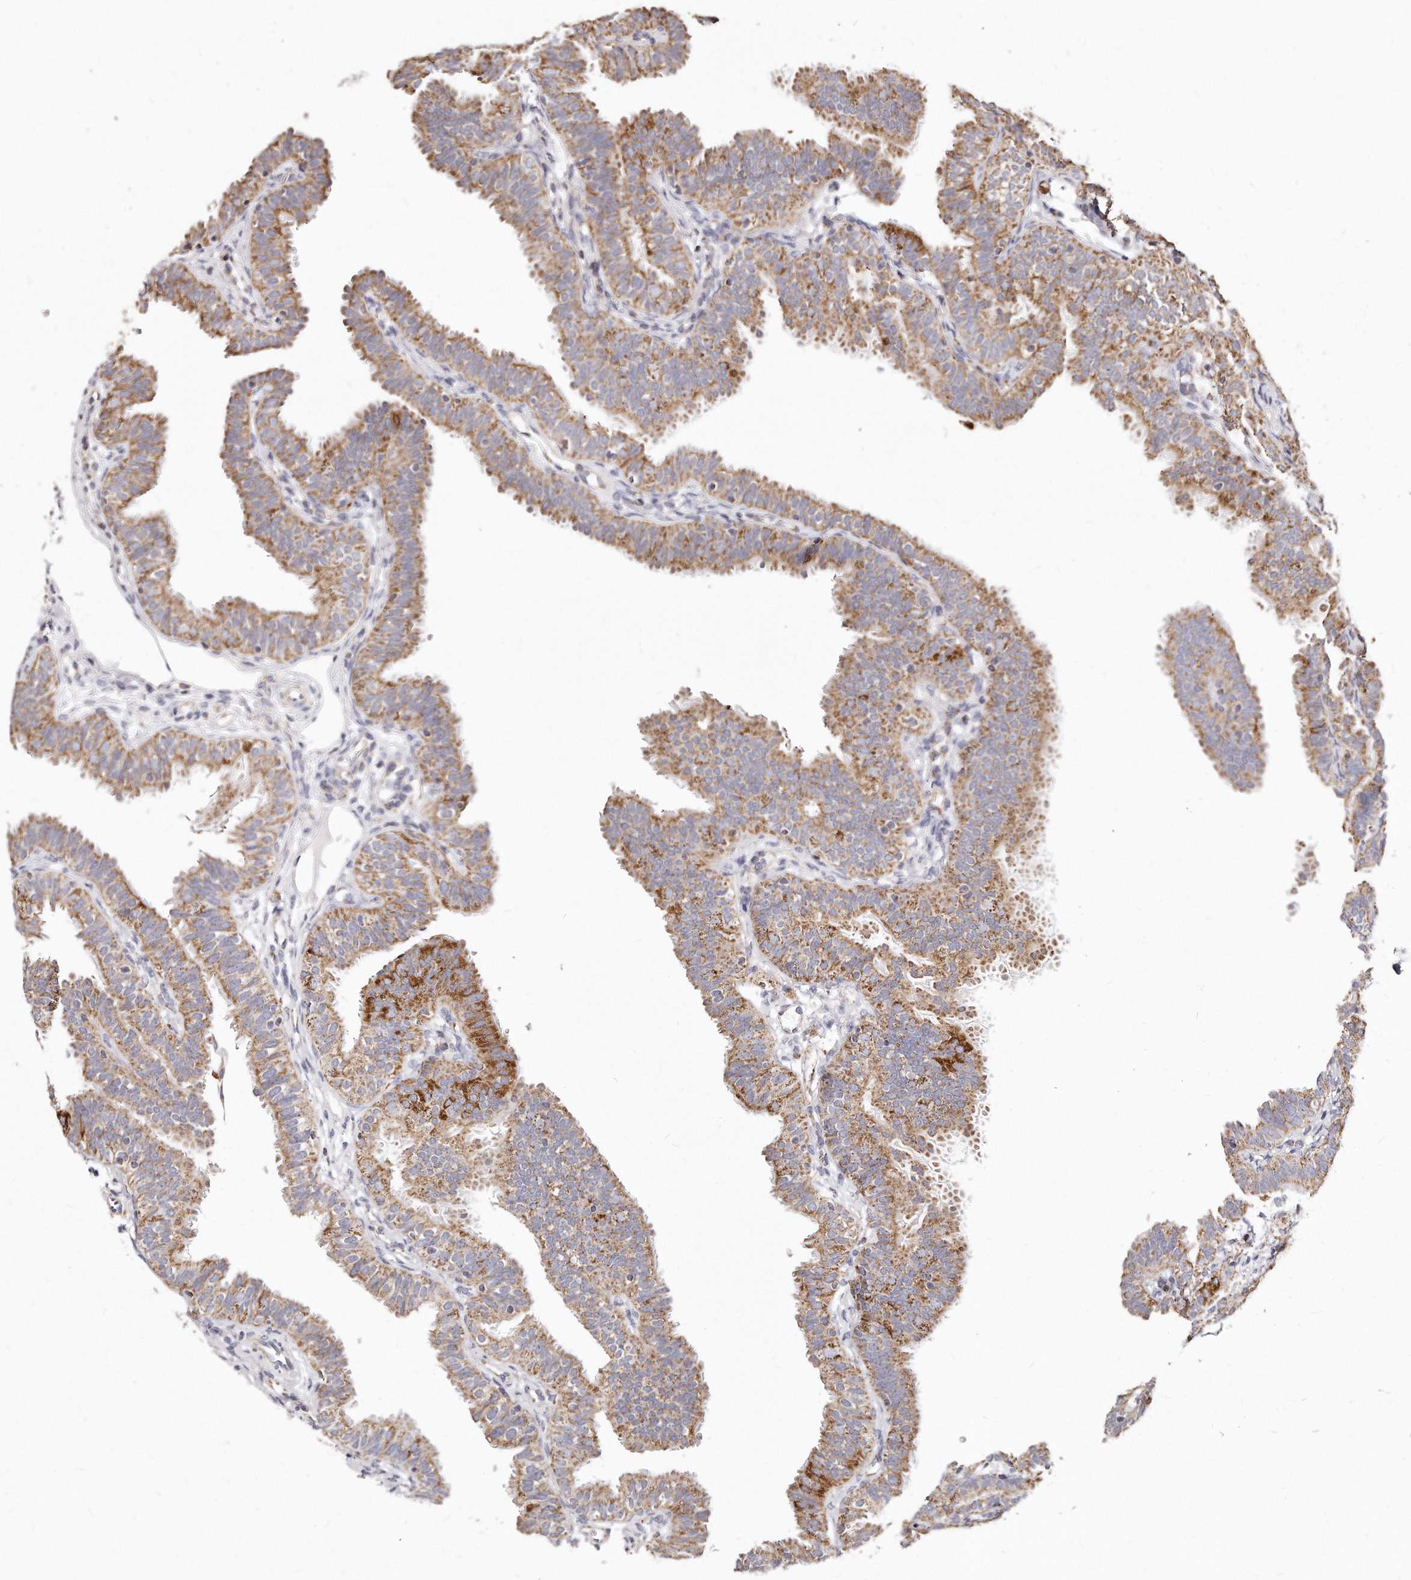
{"staining": {"intensity": "moderate", "quantity": "25%-75%", "location": "cytoplasmic/membranous"}, "tissue": "fallopian tube", "cell_type": "Glandular cells", "image_type": "normal", "snomed": [{"axis": "morphology", "description": "Normal tissue, NOS"}, {"axis": "topography", "description": "Fallopian tube"}], "caption": "A high-resolution photomicrograph shows immunohistochemistry (IHC) staining of normal fallopian tube, which displays moderate cytoplasmic/membranous positivity in about 25%-75% of glandular cells.", "gene": "RTKN", "patient": {"sex": "female", "age": 35}}